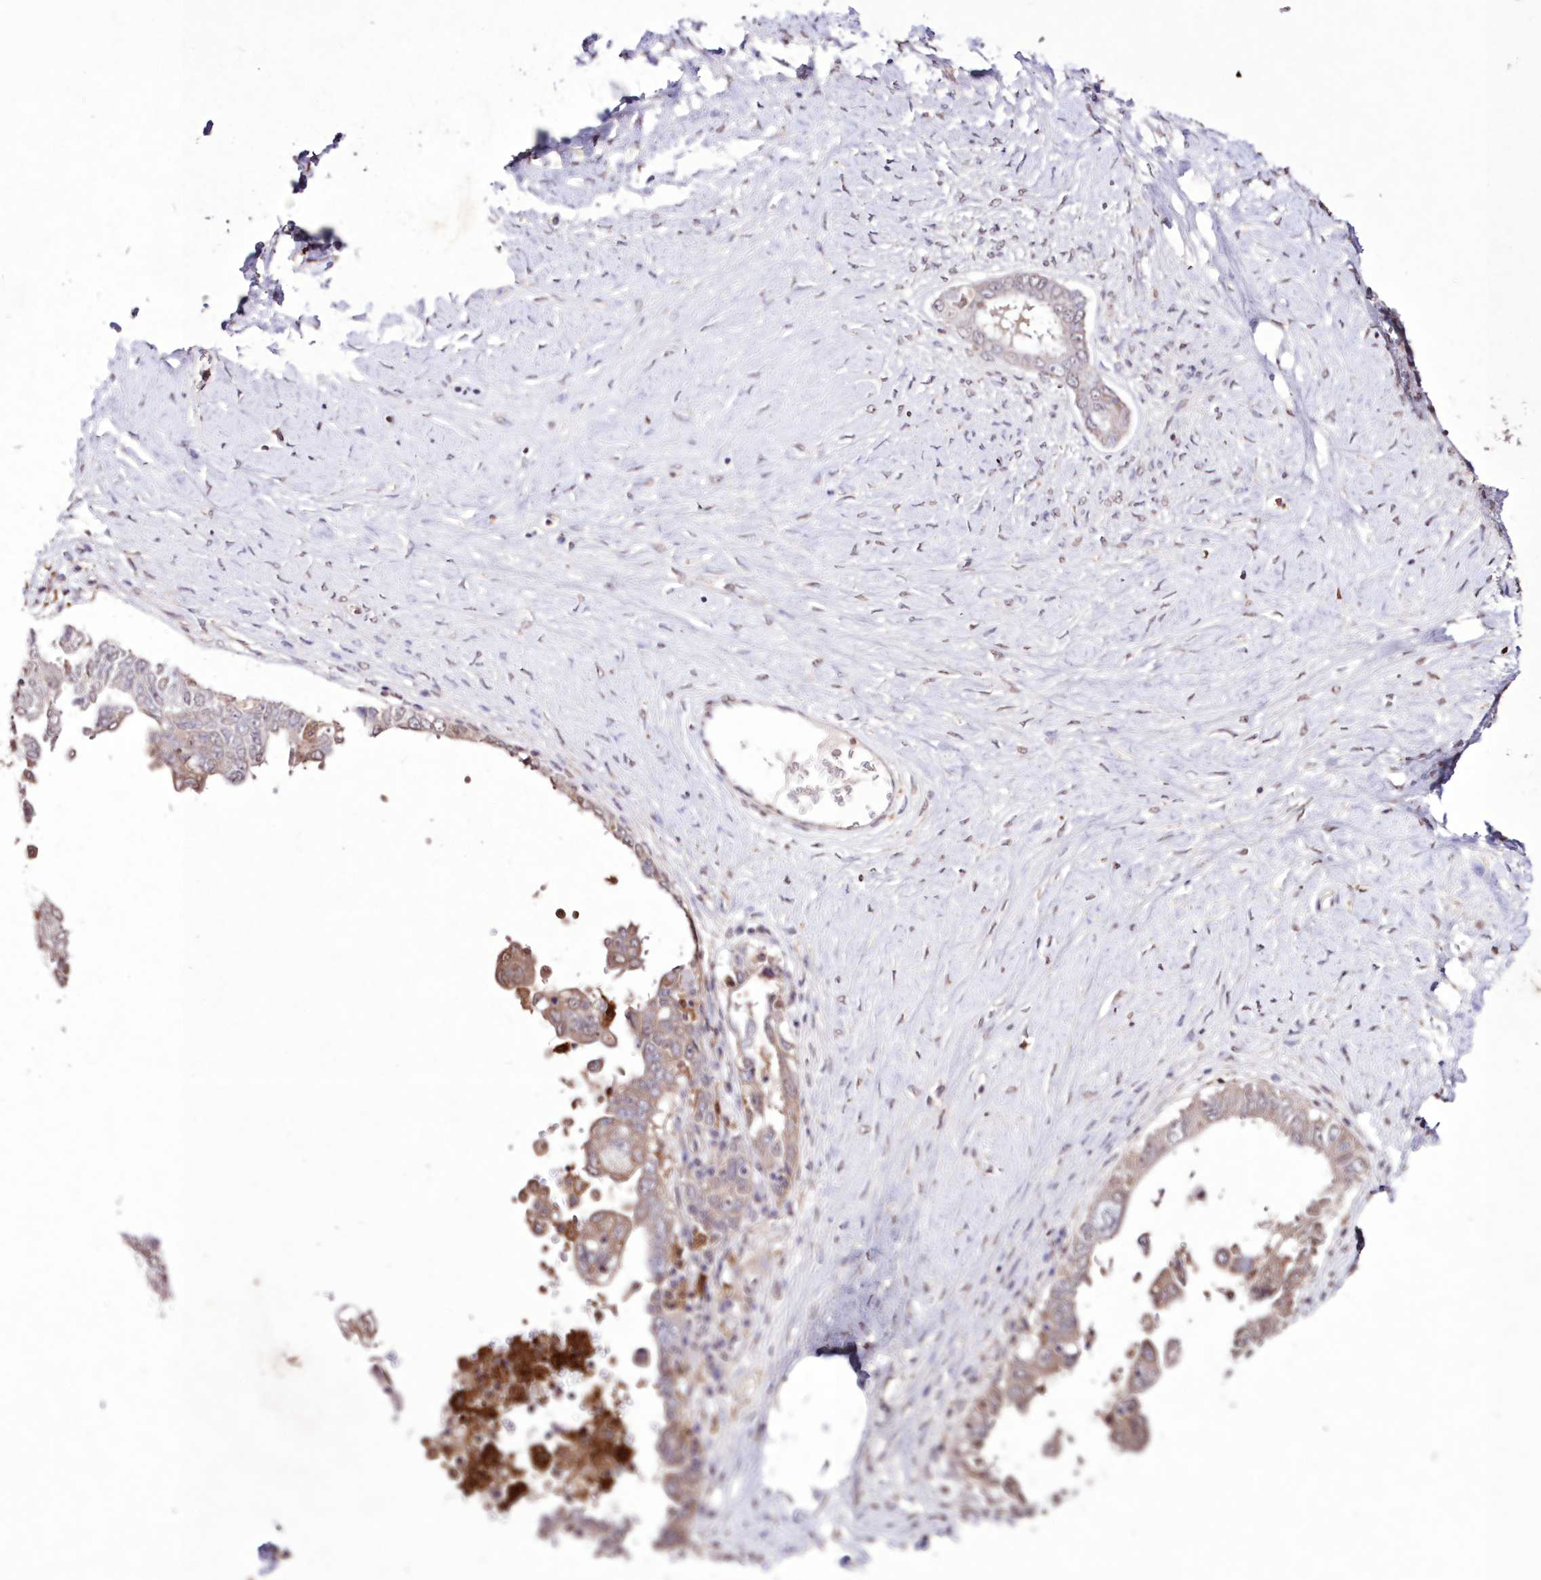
{"staining": {"intensity": "weak", "quantity": "25%-75%", "location": "cytoplasmic/membranous"}, "tissue": "ovarian cancer", "cell_type": "Tumor cells", "image_type": "cancer", "snomed": [{"axis": "morphology", "description": "Carcinoma, endometroid"}, {"axis": "topography", "description": "Ovary"}], "caption": "This is a histology image of immunohistochemistry (IHC) staining of endometroid carcinoma (ovarian), which shows weak positivity in the cytoplasmic/membranous of tumor cells.", "gene": "FCHO2", "patient": {"sex": "female", "age": 62}}